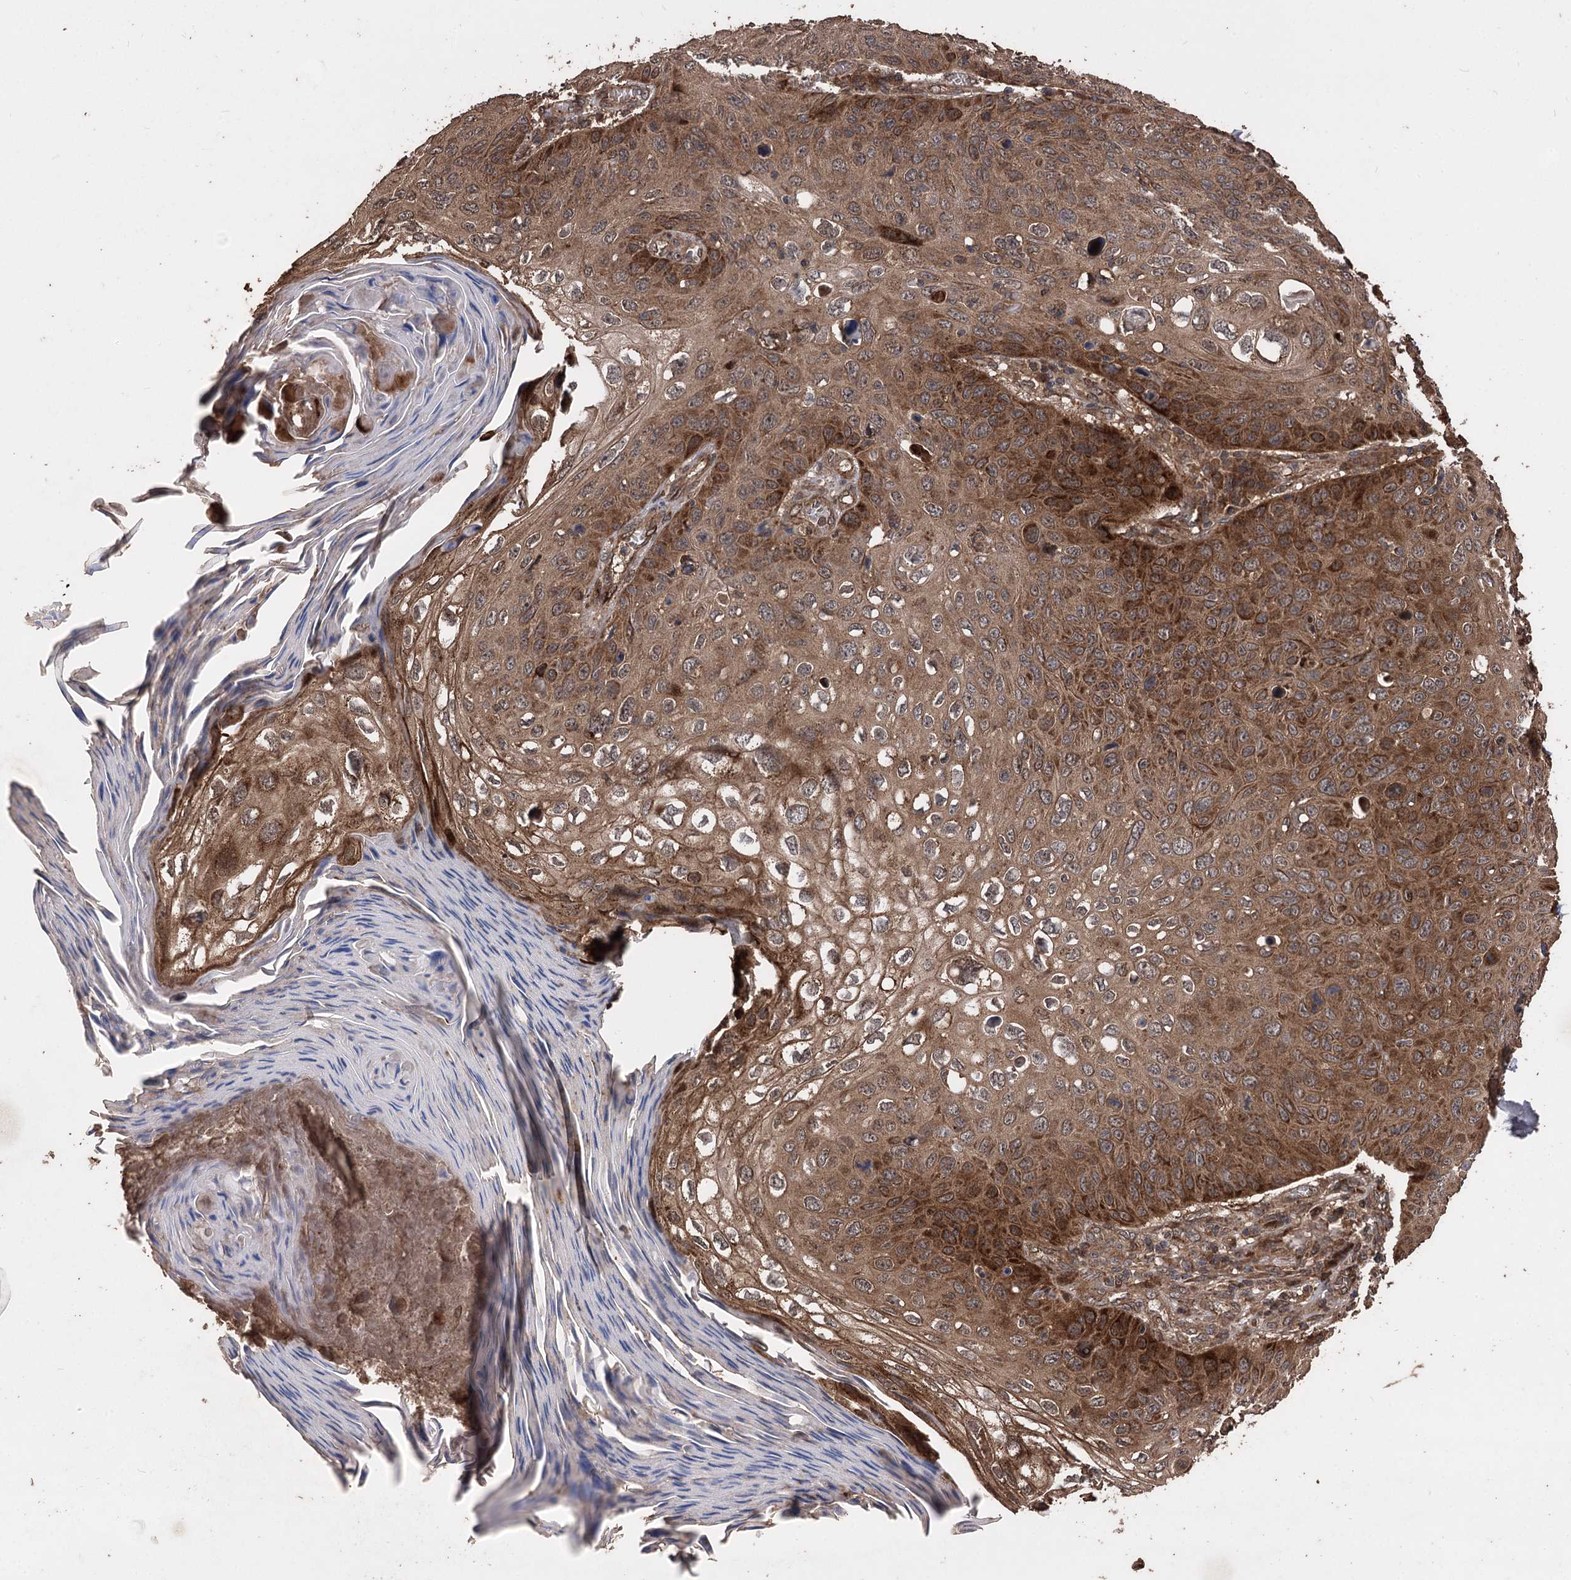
{"staining": {"intensity": "strong", "quantity": ">75%", "location": "cytoplasmic/membranous"}, "tissue": "skin cancer", "cell_type": "Tumor cells", "image_type": "cancer", "snomed": [{"axis": "morphology", "description": "Squamous cell carcinoma, NOS"}, {"axis": "topography", "description": "Skin"}], "caption": "Immunohistochemical staining of skin cancer exhibits high levels of strong cytoplasmic/membranous positivity in approximately >75% of tumor cells. Nuclei are stained in blue.", "gene": "RASSF3", "patient": {"sex": "female", "age": 90}}